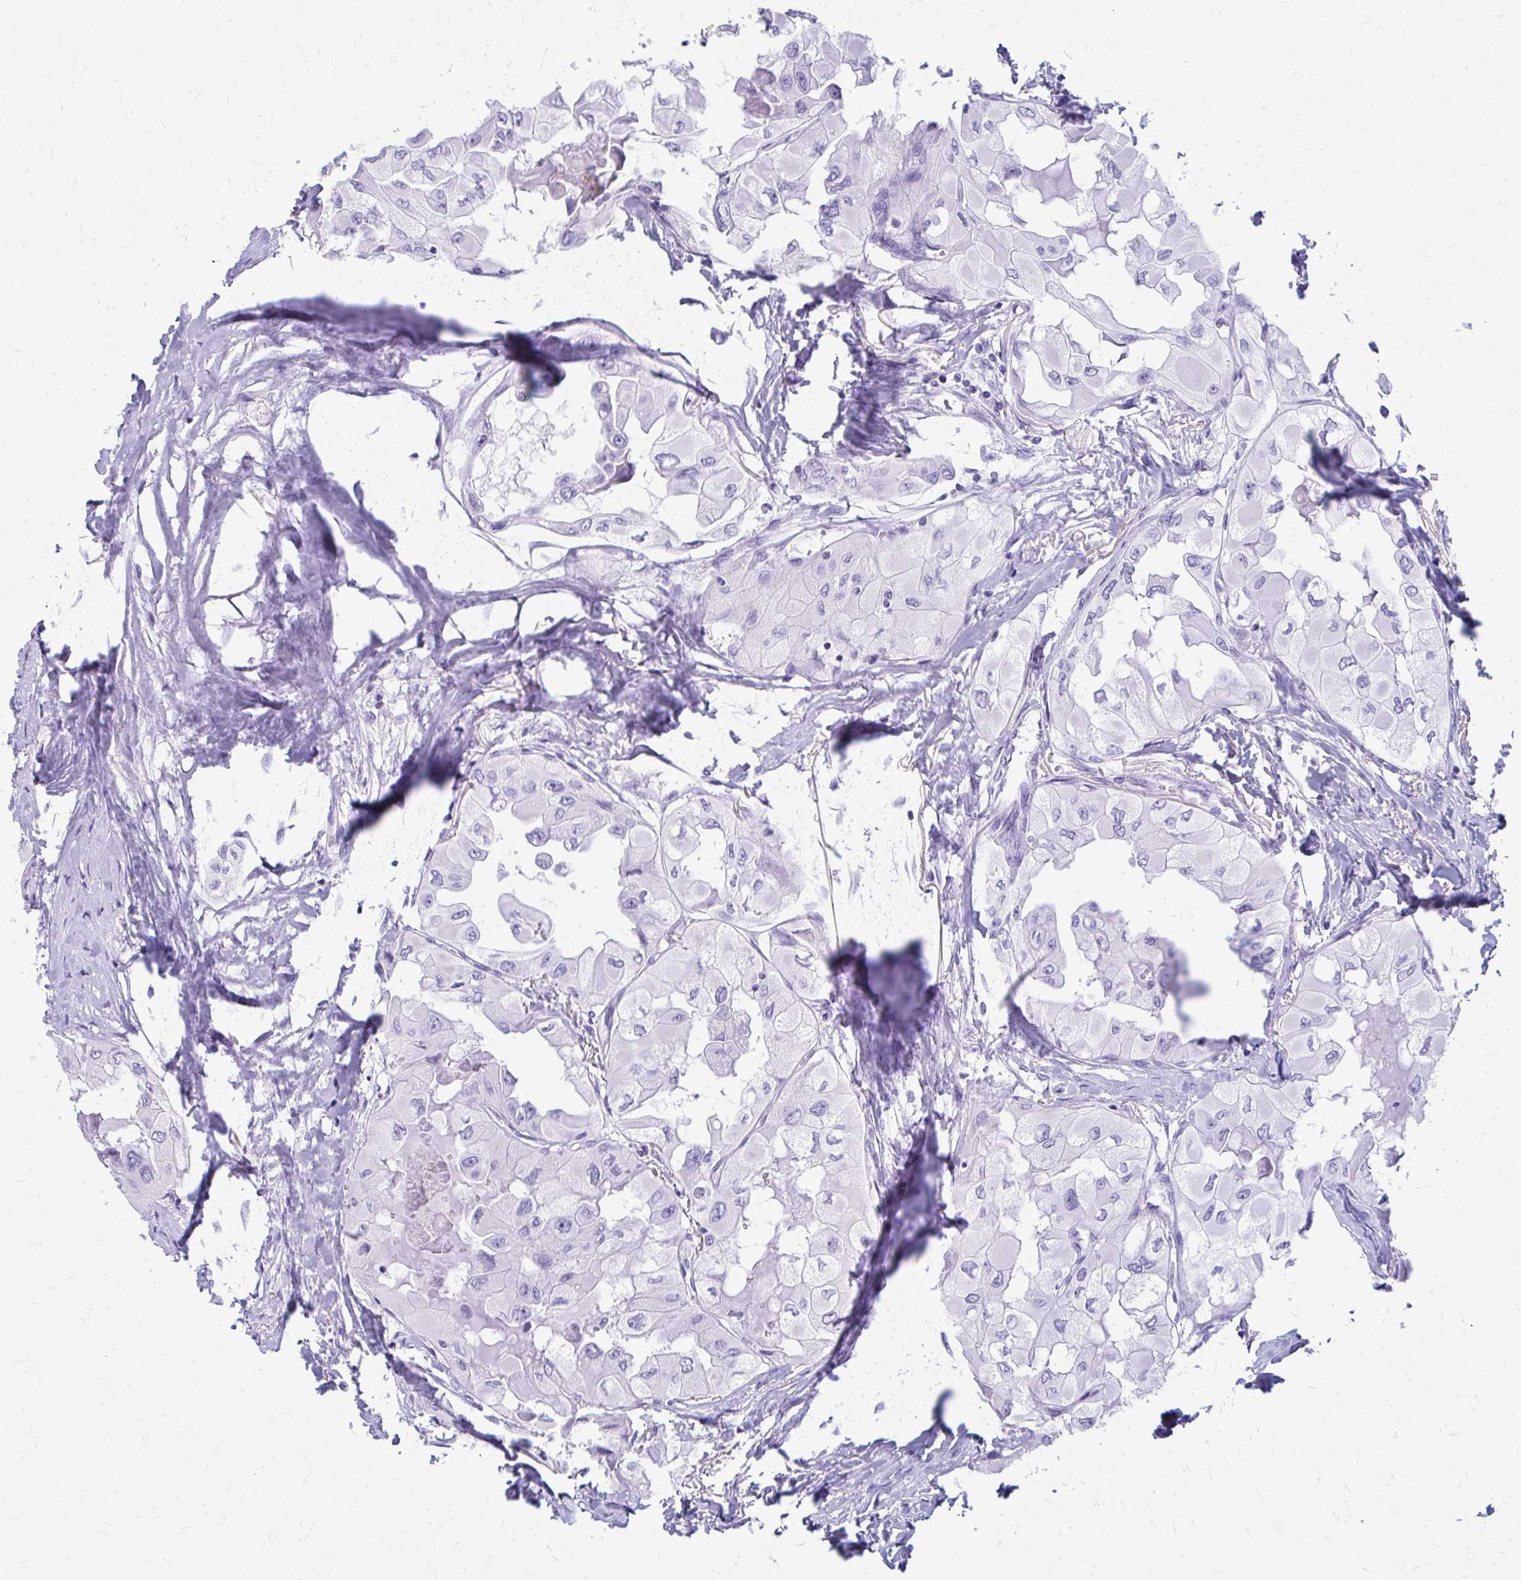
{"staining": {"intensity": "negative", "quantity": "none", "location": "none"}, "tissue": "thyroid cancer", "cell_type": "Tumor cells", "image_type": "cancer", "snomed": [{"axis": "morphology", "description": "Normal tissue, NOS"}, {"axis": "morphology", "description": "Papillary adenocarcinoma, NOS"}, {"axis": "topography", "description": "Thyroid gland"}], "caption": "Immunohistochemical staining of human thyroid cancer reveals no significant staining in tumor cells.", "gene": "CELF5", "patient": {"sex": "female", "age": 59}}